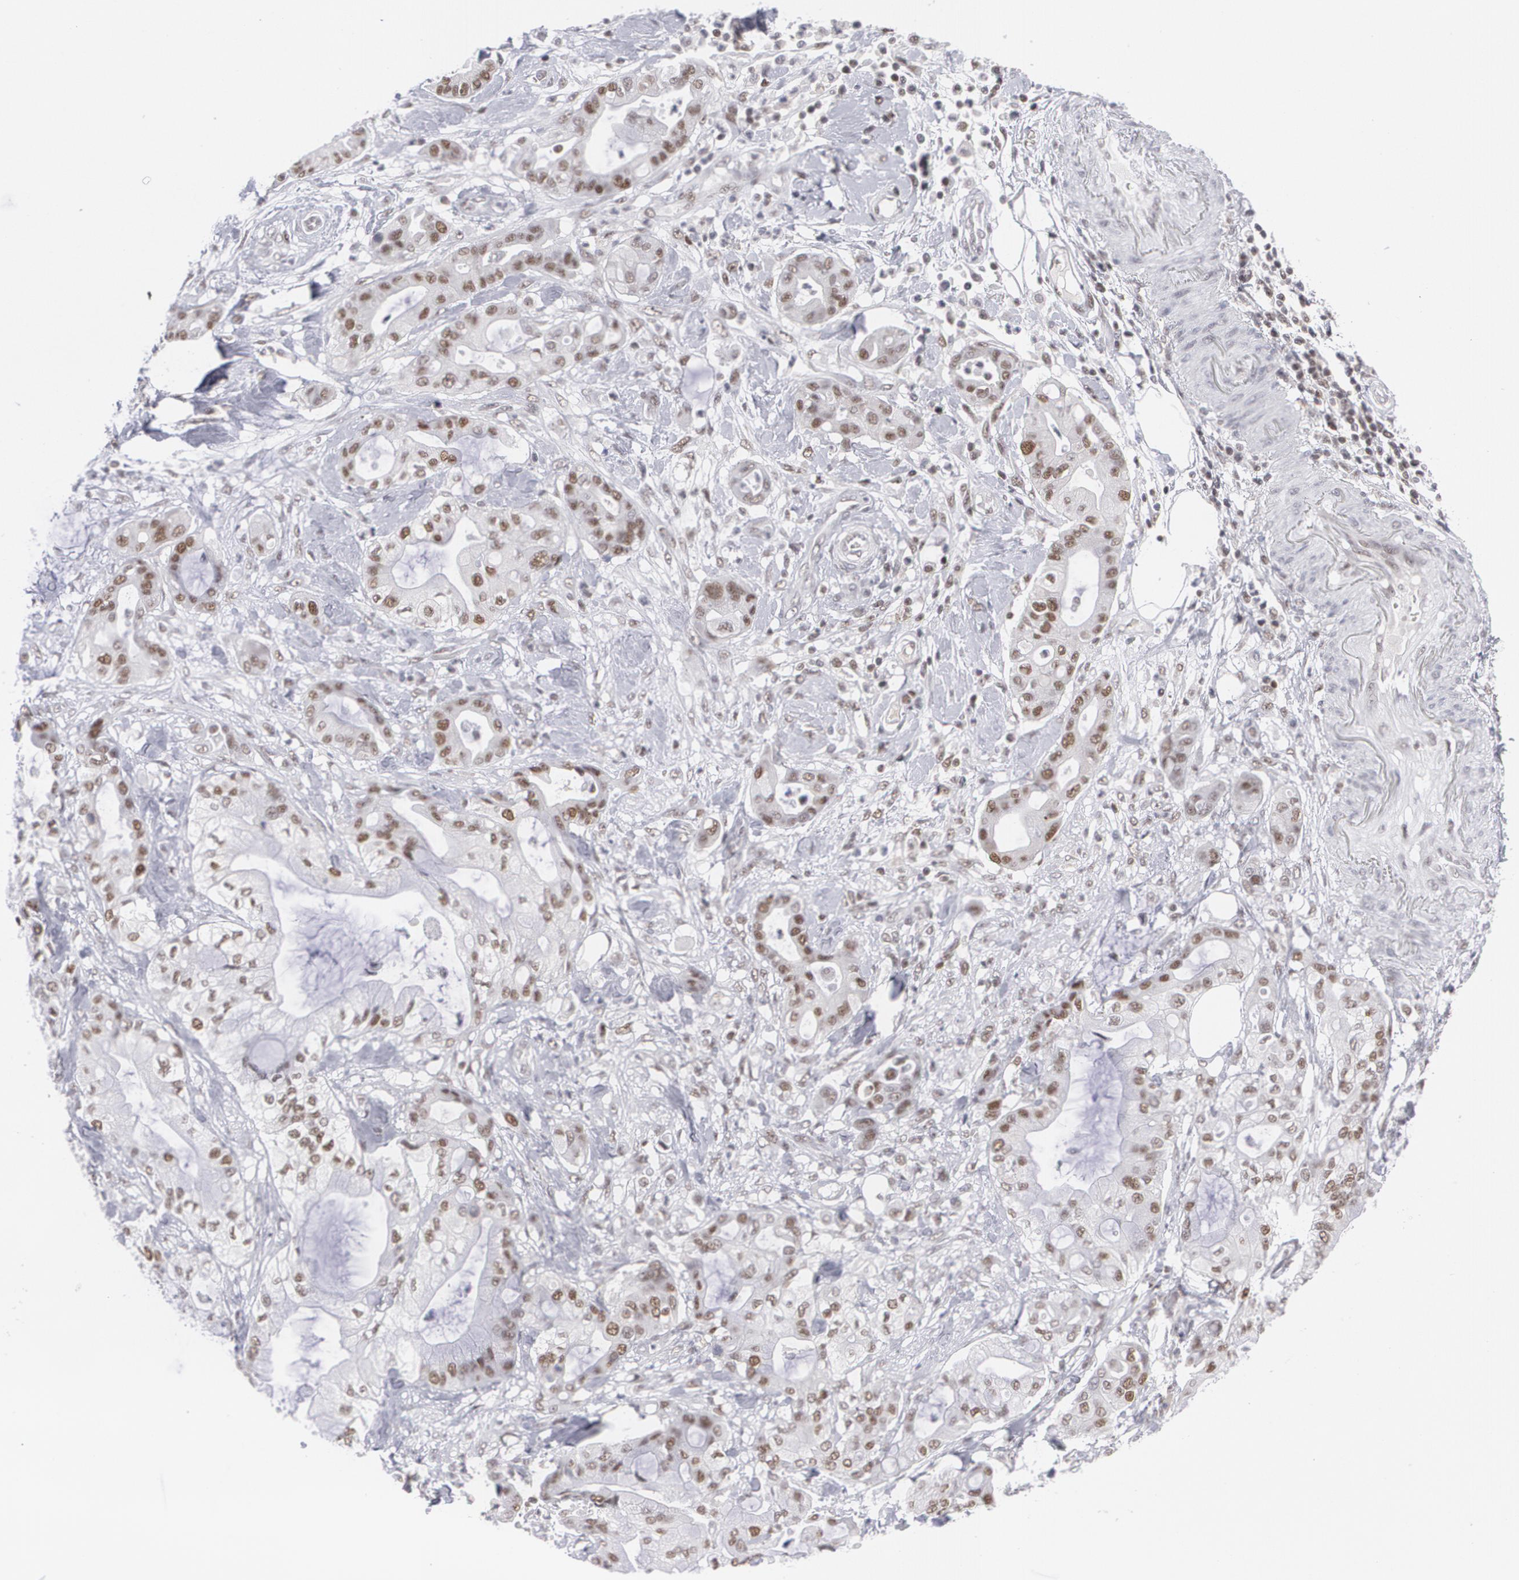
{"staining": {"intensity": "moderate", "quantity": "25%-75%", "location": "nuclear"}, "tissue": "pancreatic cancer", "cell_type": "Tumor cells", "image_type": "cancer", "snomed": [{"axis": "morphology", "description": "Adenocarcinoma, NOS"}, {"axis": "morphology", "description": "Adenocarcinoma, metastatic, NOS"}, {"axis": "topography", "description": "Lymph node"}, {"axis": "topography", "description": "Pancreas"}, {"axis": "topography", "description": "Duodenum"}], "caption": "IHC micrograph of metastatic adenocarcinoma (pancreatic) stained for a protein (brown), which reveals medium levels of moderate nuclear positivity in approximately 25%-75% of tumor cells.", "gene": "MCL1", "patient": {"sex": "female", "age": 64}}